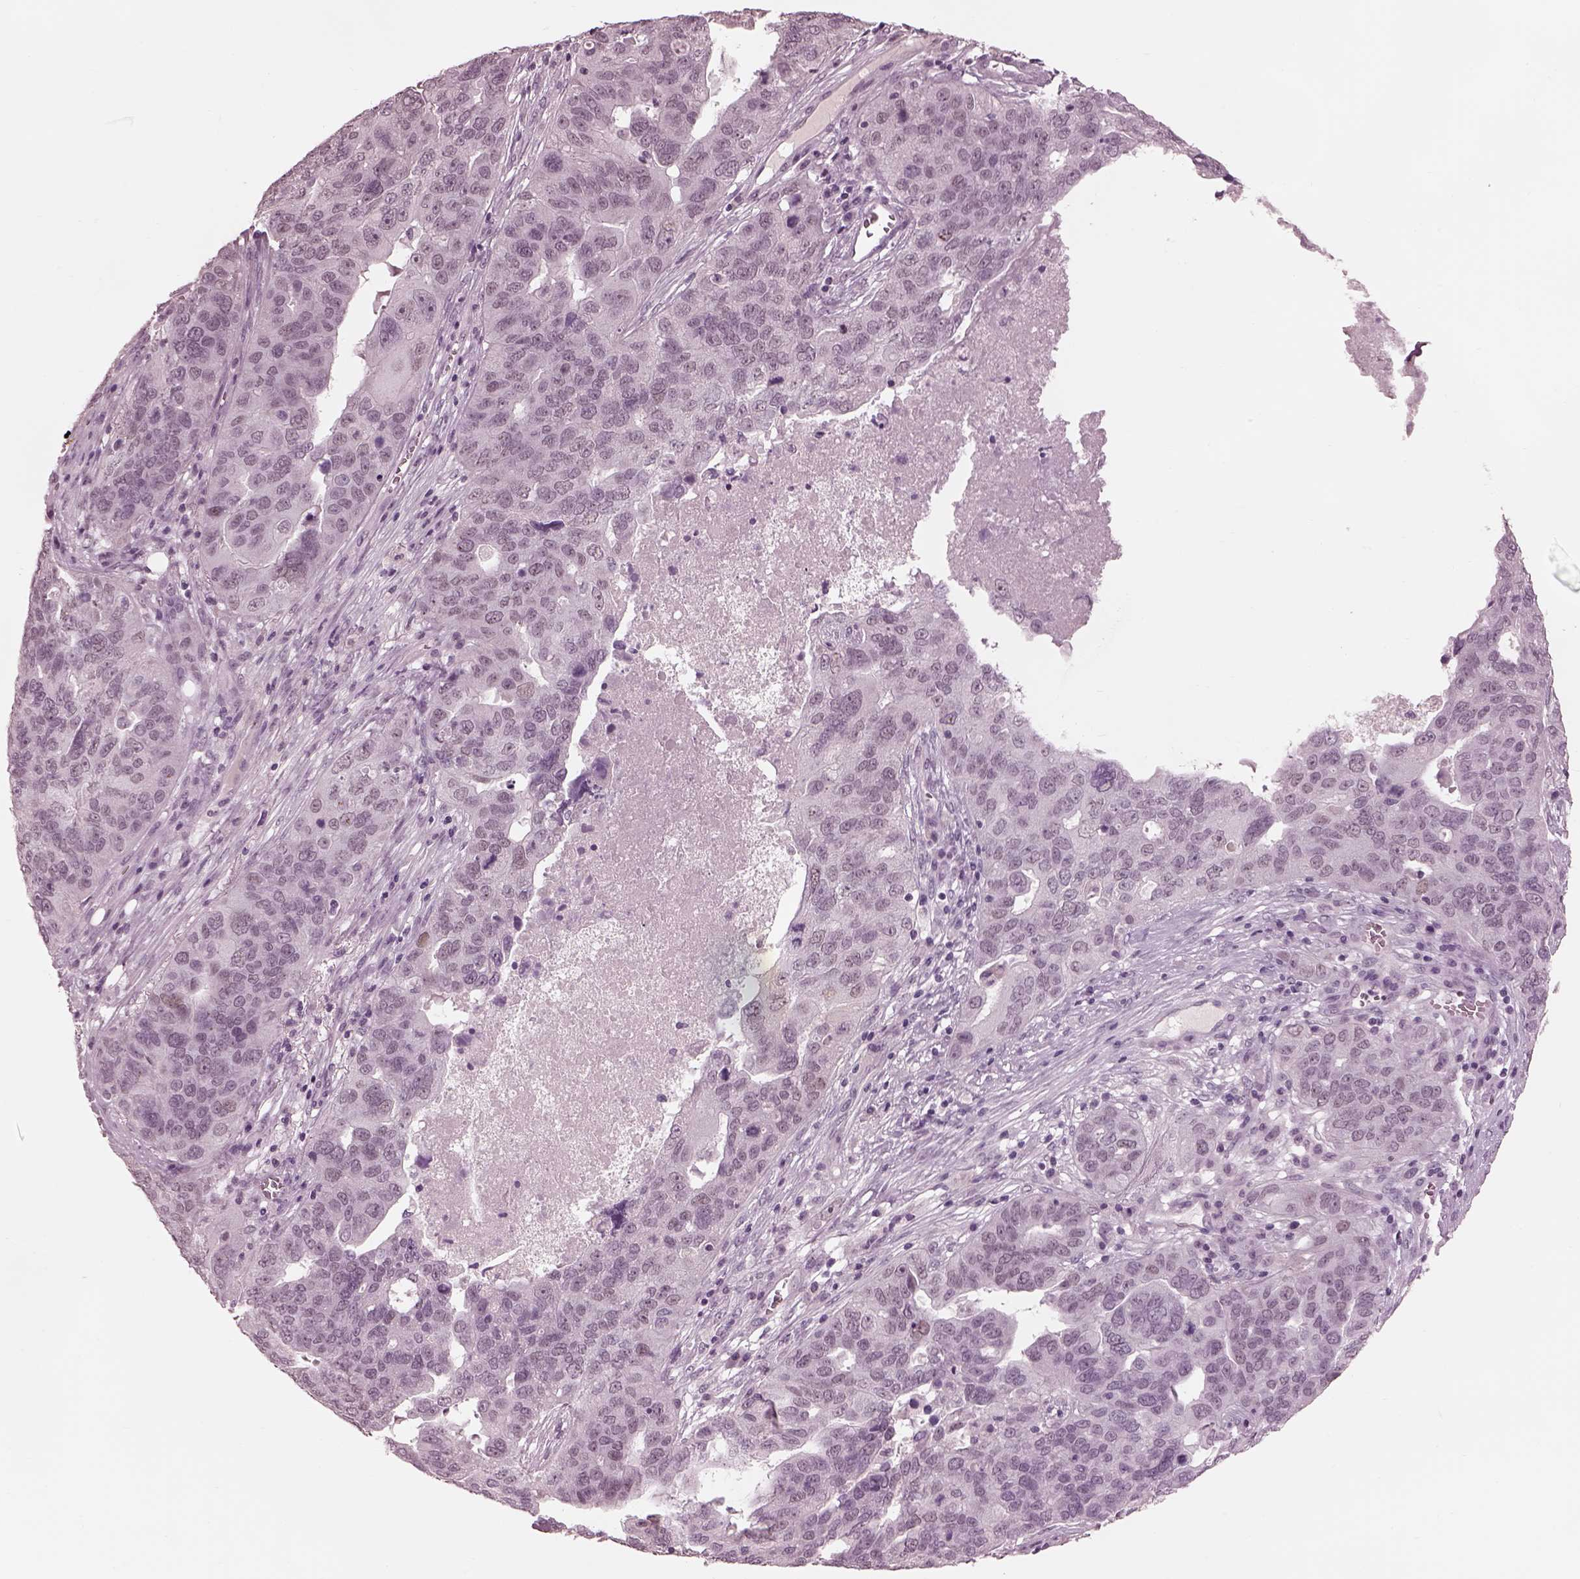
{"staining": {"intensity": "negative", "quantity": "none", "location": "none"}, "tissue": "ovarian cancer", "cell_type": "Tumor cells", "image_type": "cancer", "snomed": [{"axis": "morphology", "description": "Carcinoma, endometroid"}, {"axis": "topography", "description": "Soft tissue"}, {"axis": "topography", "description": "Ovary"}], "caption": "The histopathology image displays no significant positivity in tumor cells of ovarian endometroid carcinoma. The staining was performed using DAB to visualize the protein expression in brown, while the nuclei were stained in blue with hematoxylin (Magnification: 20x).", "gene": "GARIN4", "patient": {"sex": "female", "age": 52}}